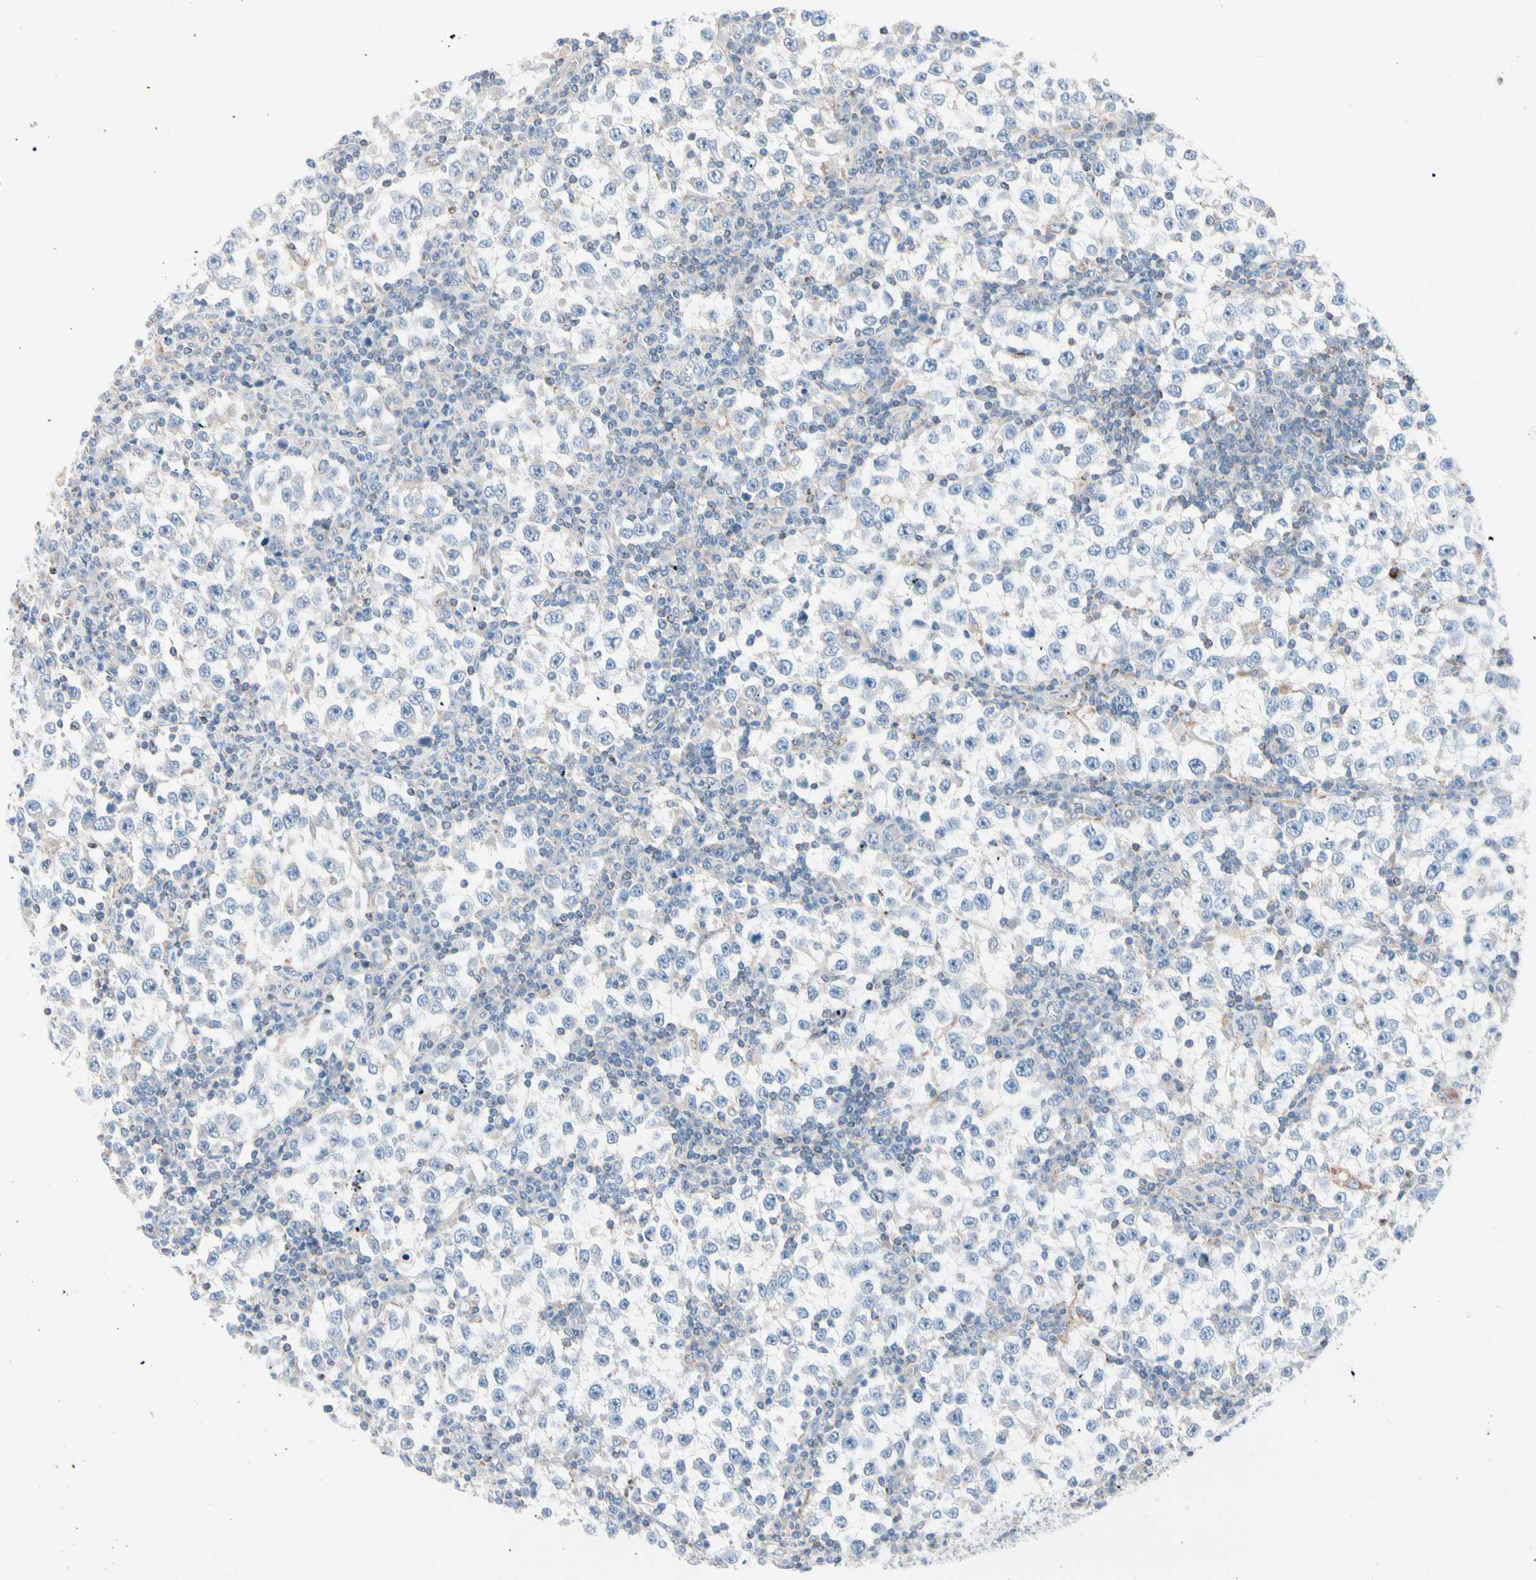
{"staining": {"intensity": "negative", "quantity": "none", "location": "none"}, "tissue": "testis cancer", "cell_type": "Tumor cells", "image_type": "cancer", "snomed": [{"axis": "morphology", "description": "Seminoma, NOS"}, {"axis": "topography", "description": "Testis"}], "caption": "Image shows no significant protein positivity in tumor cells of seminoma (testis).", "gene": "HK1", "patient": {"sex": "male", "age": 65}}